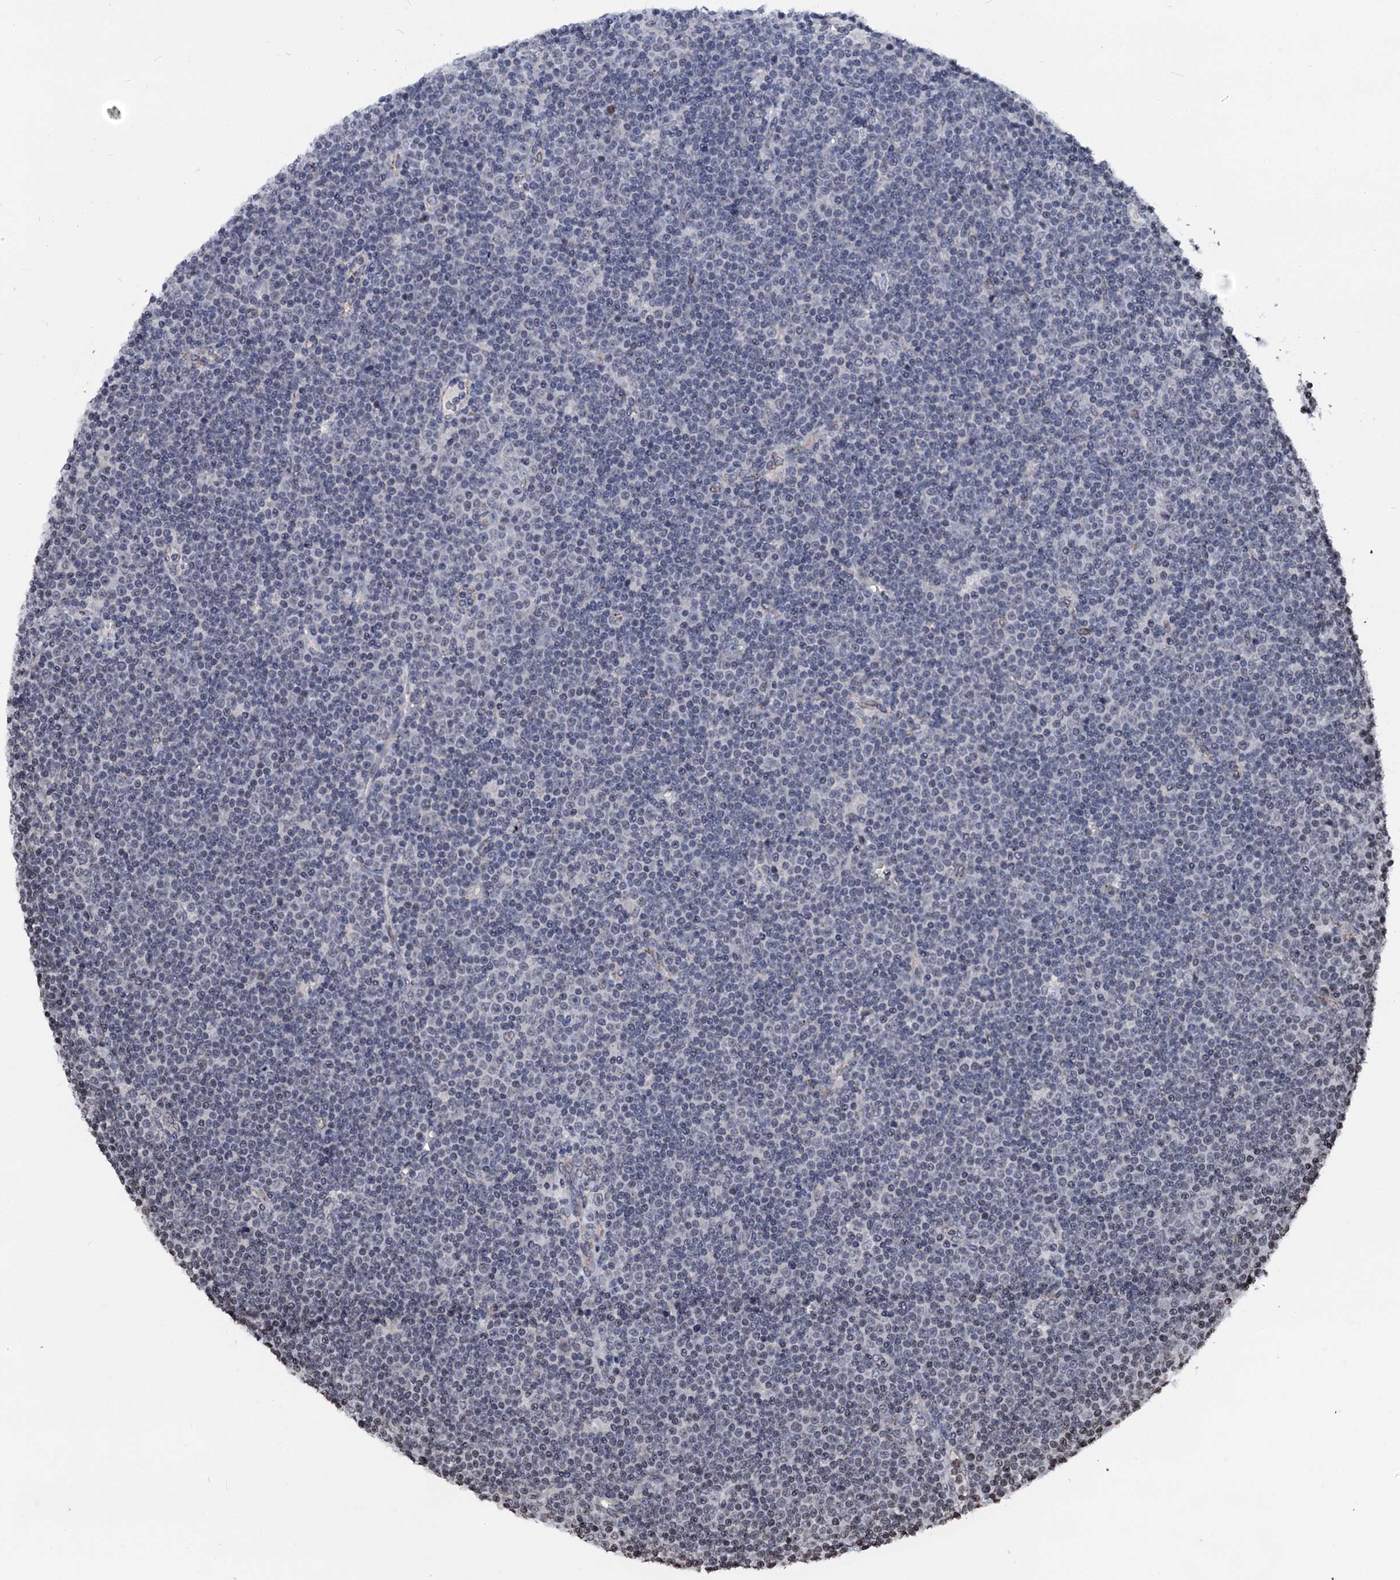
{"staining": {"intensity": "negative", "quantity": "none", "location": "none"}, "tissue": "lymphoma", "cell_type": "Tumor cells", "image_type": "cancer", "snomed": [{"axis": "morphology", "description": "Malignant lymphoma, non-Hodgkin's type, Low grade"}, {"axis": "topography", "description": "Lymph node"}], "caption": "High power microscopy micrograph of an immunohistochemistry photomicrograph of lymphoma, revealing no significant positivity in tumor cells.", "gene": "LSM11", "patient": {"sex": "female", "age": 67}}